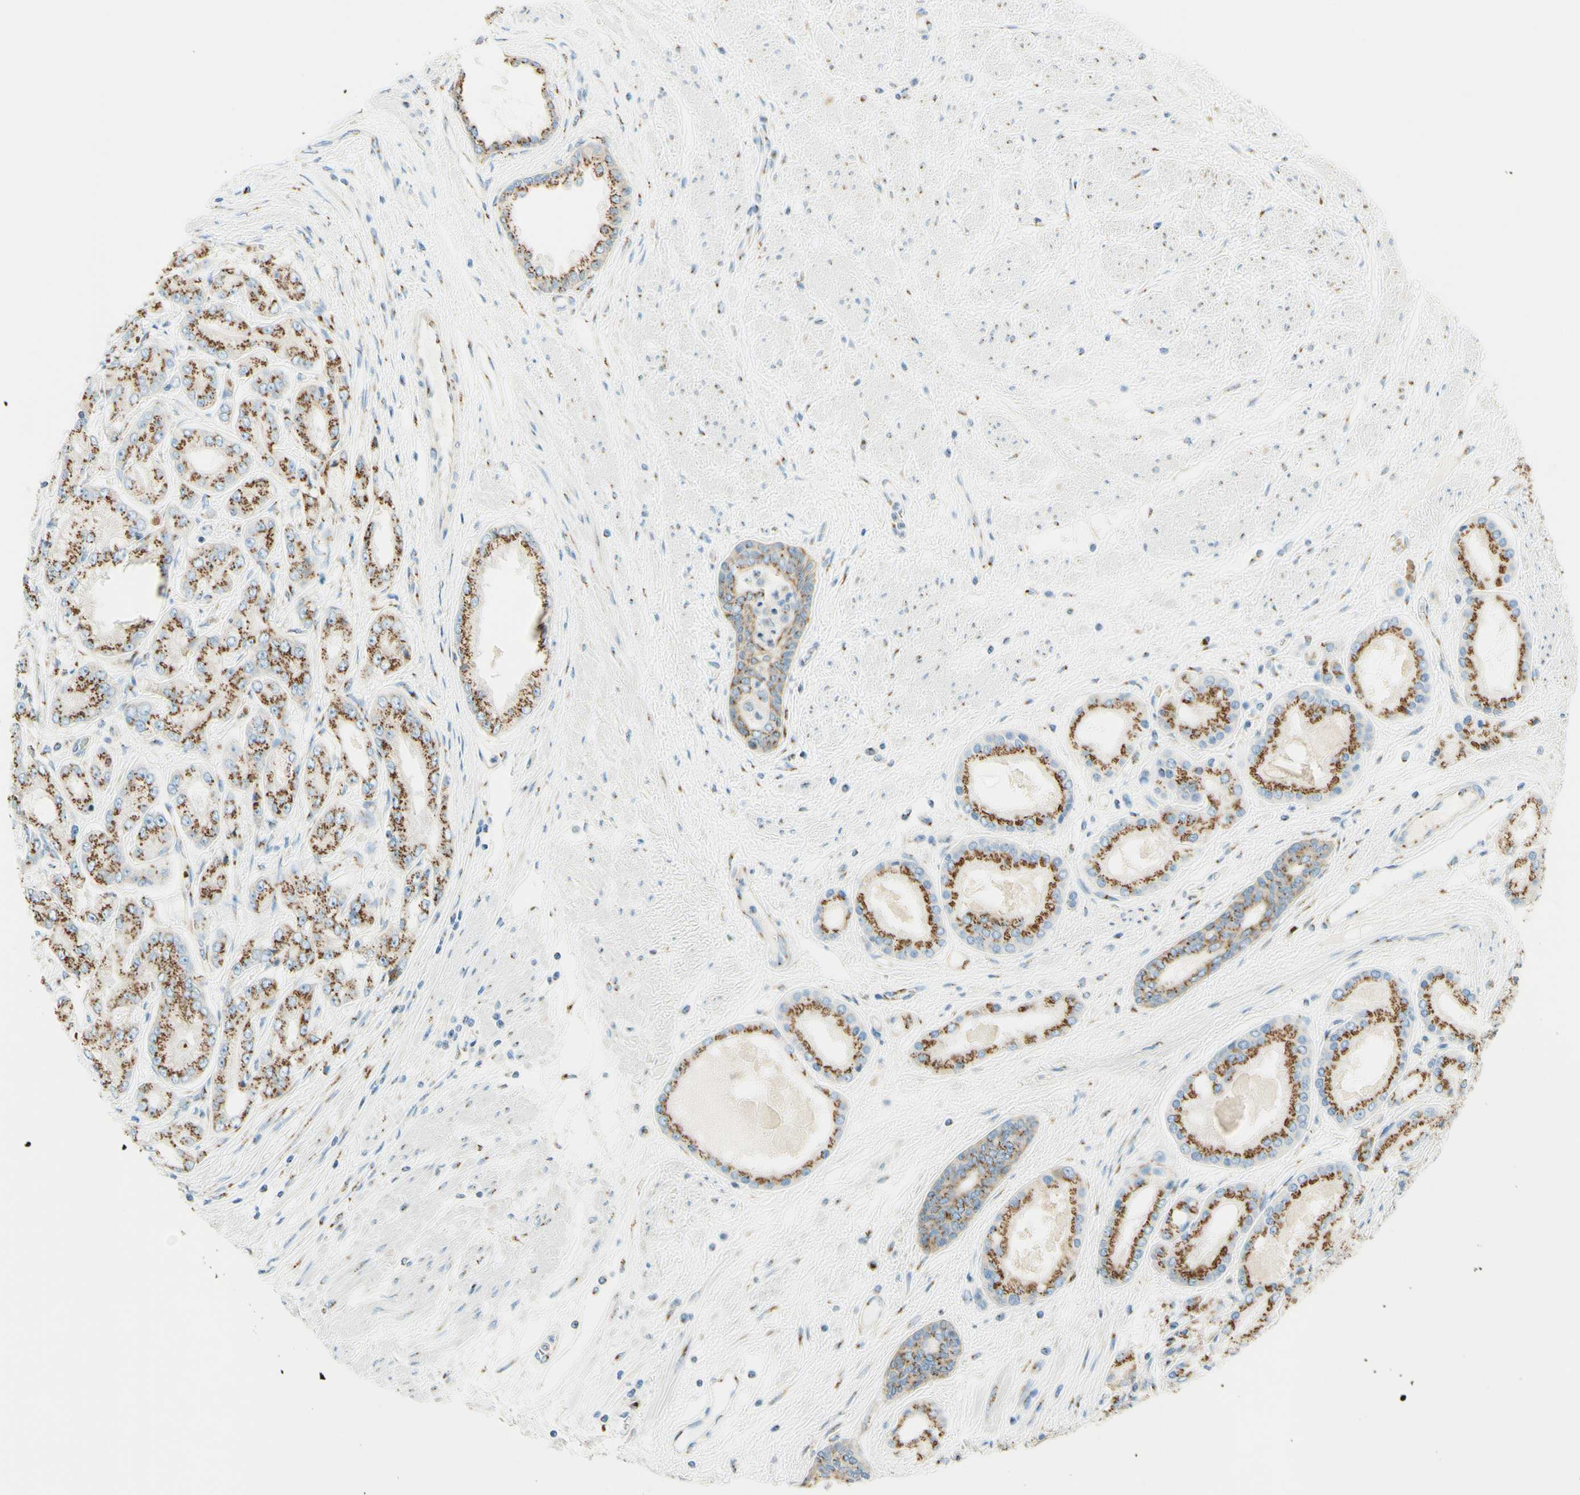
{"staining": {"intensity": "moderate", "quantity": ">75%", "location": "cytoplasmic/membranous"}, "tissue": "prostate cancer", "cell_type": "Tumor cells", "image_type": "cancer", "snomed": [{"axis": "morphology", "description": "Adenocarcinoma, High grade"}, {"axis": "topography", "description": "Prostate"}], "caption": "Prostate cancer was stained to show a protein in brown. There is medium levels of moderate cytoplasmic/membranous positivity in about >75% of tumor cells.", "gene": "GOLGB1", "patient": {"sex": "male", "age": 59}}